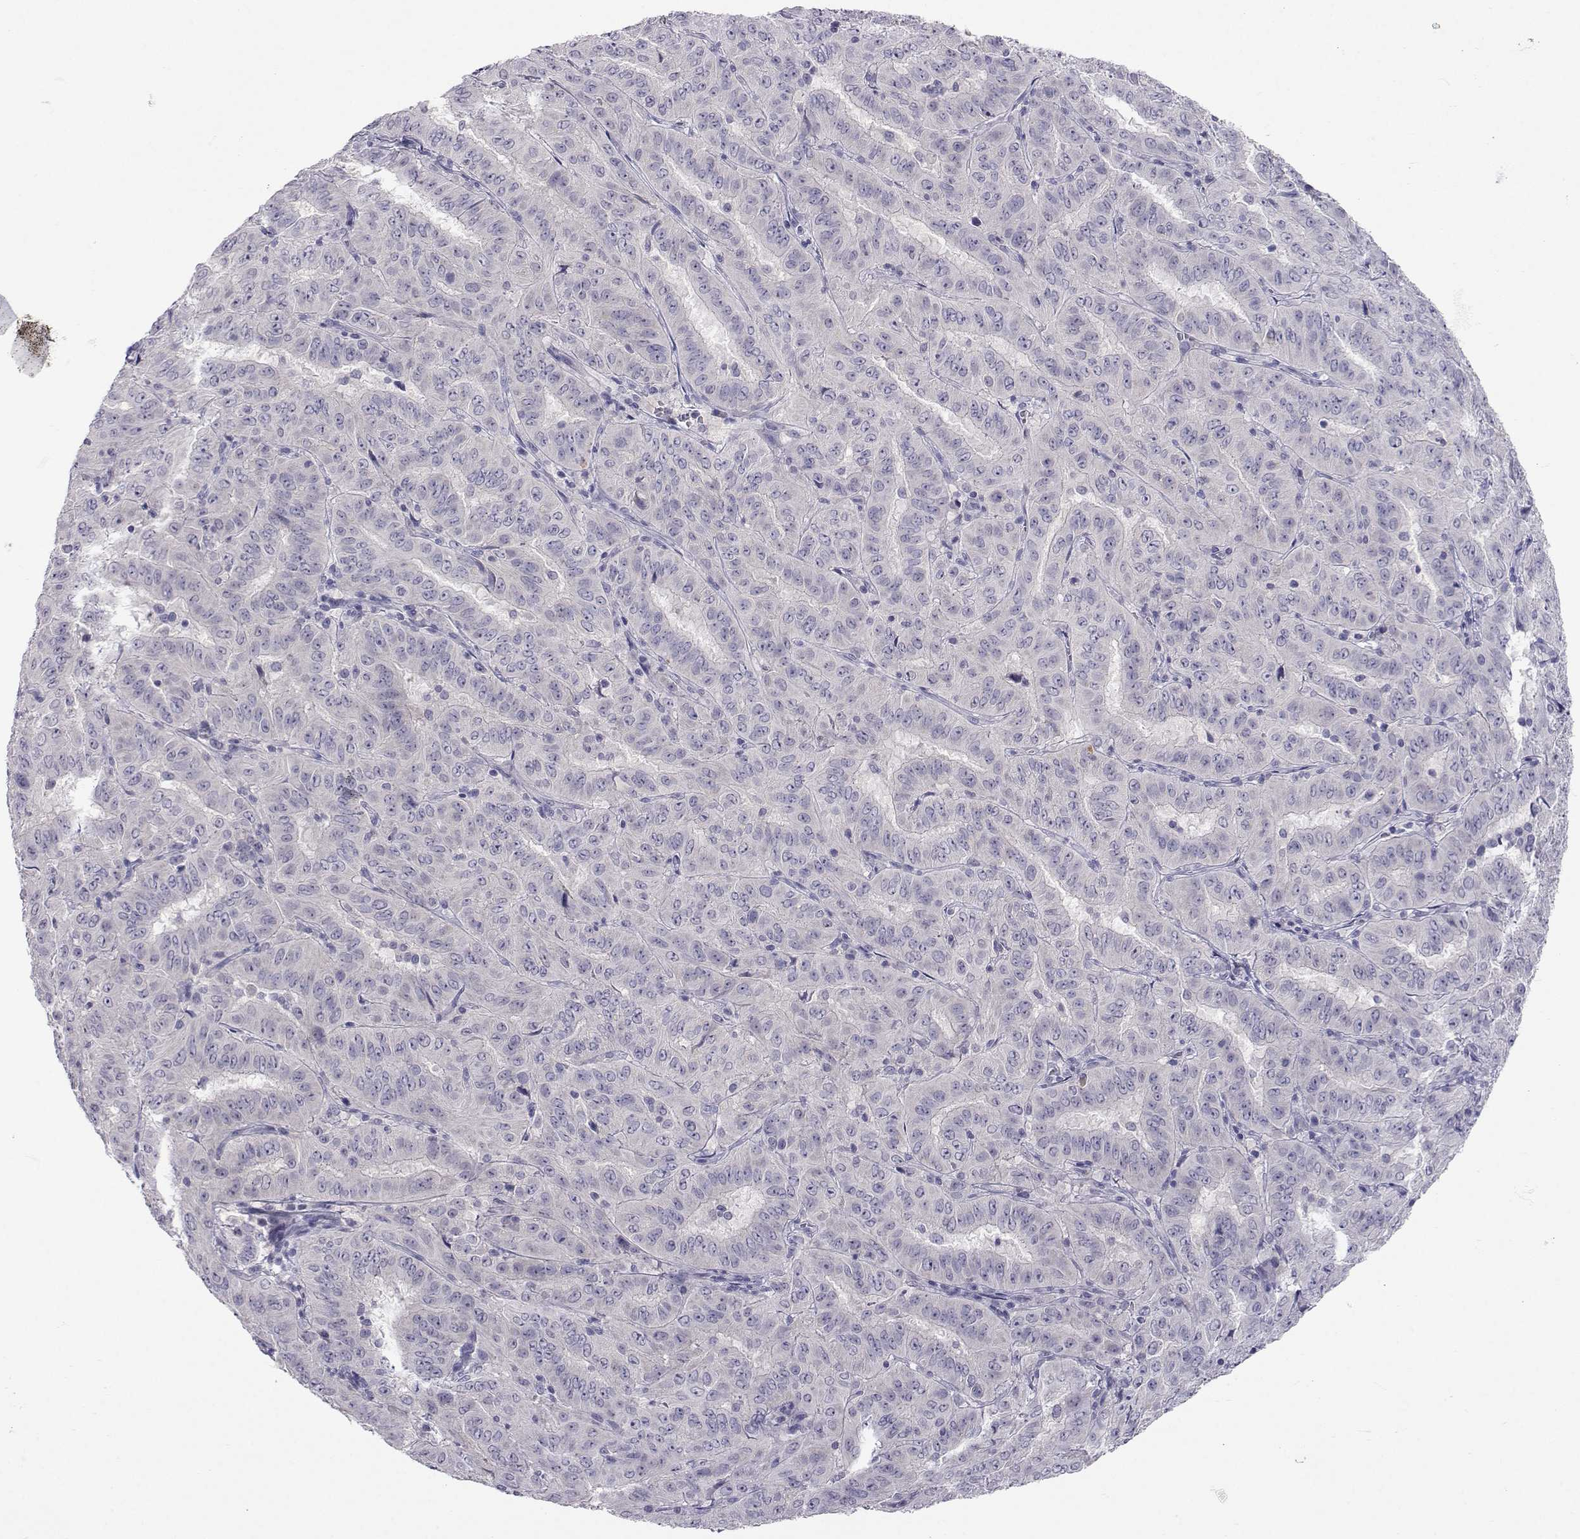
{"staining": {"intensity": "negative", "quantity": "none", "location": "none"}, "tissue": "pancreatic cancer", "cell_type": "Tumor cells", "image_type": "cancer", "snomed": [{"axis": "morphology", "description": "Adenocarcinoma, NOS"}, {"axis": "topography", "description": "Pancreas"}], "caption": "Micrograph shows no significant protein expression in tumor cells of adenocarcinoma (pancreatic). (Immunohistochemistry, brightfield microscopy, high magnification).", "gene": "SLC6A3", "patient": {"sex": "male", "age": 63}}